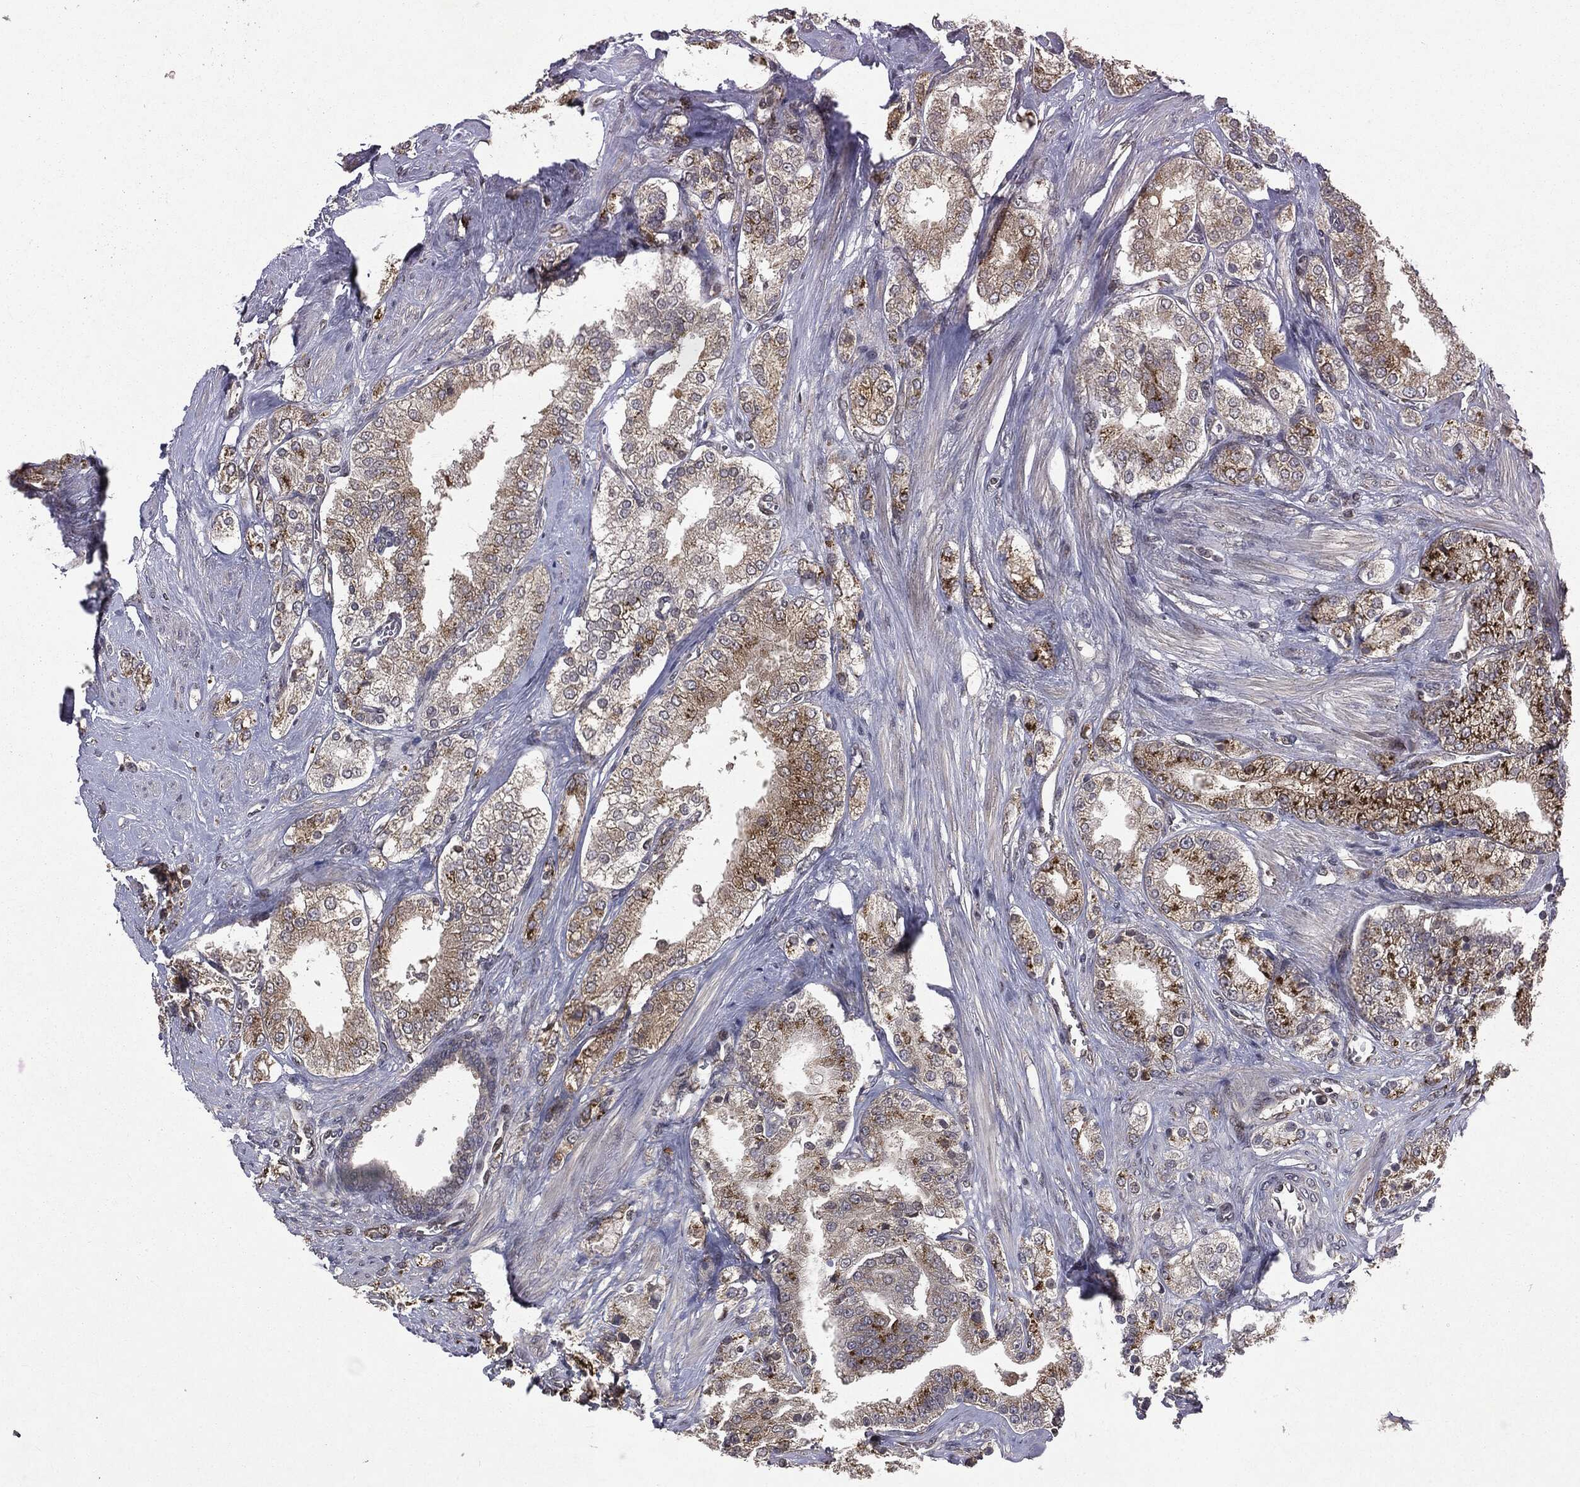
{"staining": {"intensity": "strong", "quantity": "25%-75%", "location": "cytoplasmic/membranous"}, "tissue": "prostate cancer", "cell_type": "Tumor cells", "image_type": "cancer", "snomed": [{"axis": "morphology", "description": "Adenocarcinoma, NOS"}, {"axis": "topography", "description": "Prostate and seminal vesicle, NOS"}, {"axis": "topography", "description": "Prostate"}], "caption": "DAB (3,3'-diaminobenzidine) immunohistochemical staining of human prostate cancer exhibits strong cytoplasmic/membranous protein positivity in about 25%-75% of tumor cells.", "gene": "PLPPR2", "patient": {"sex": "male", "age": 67}}